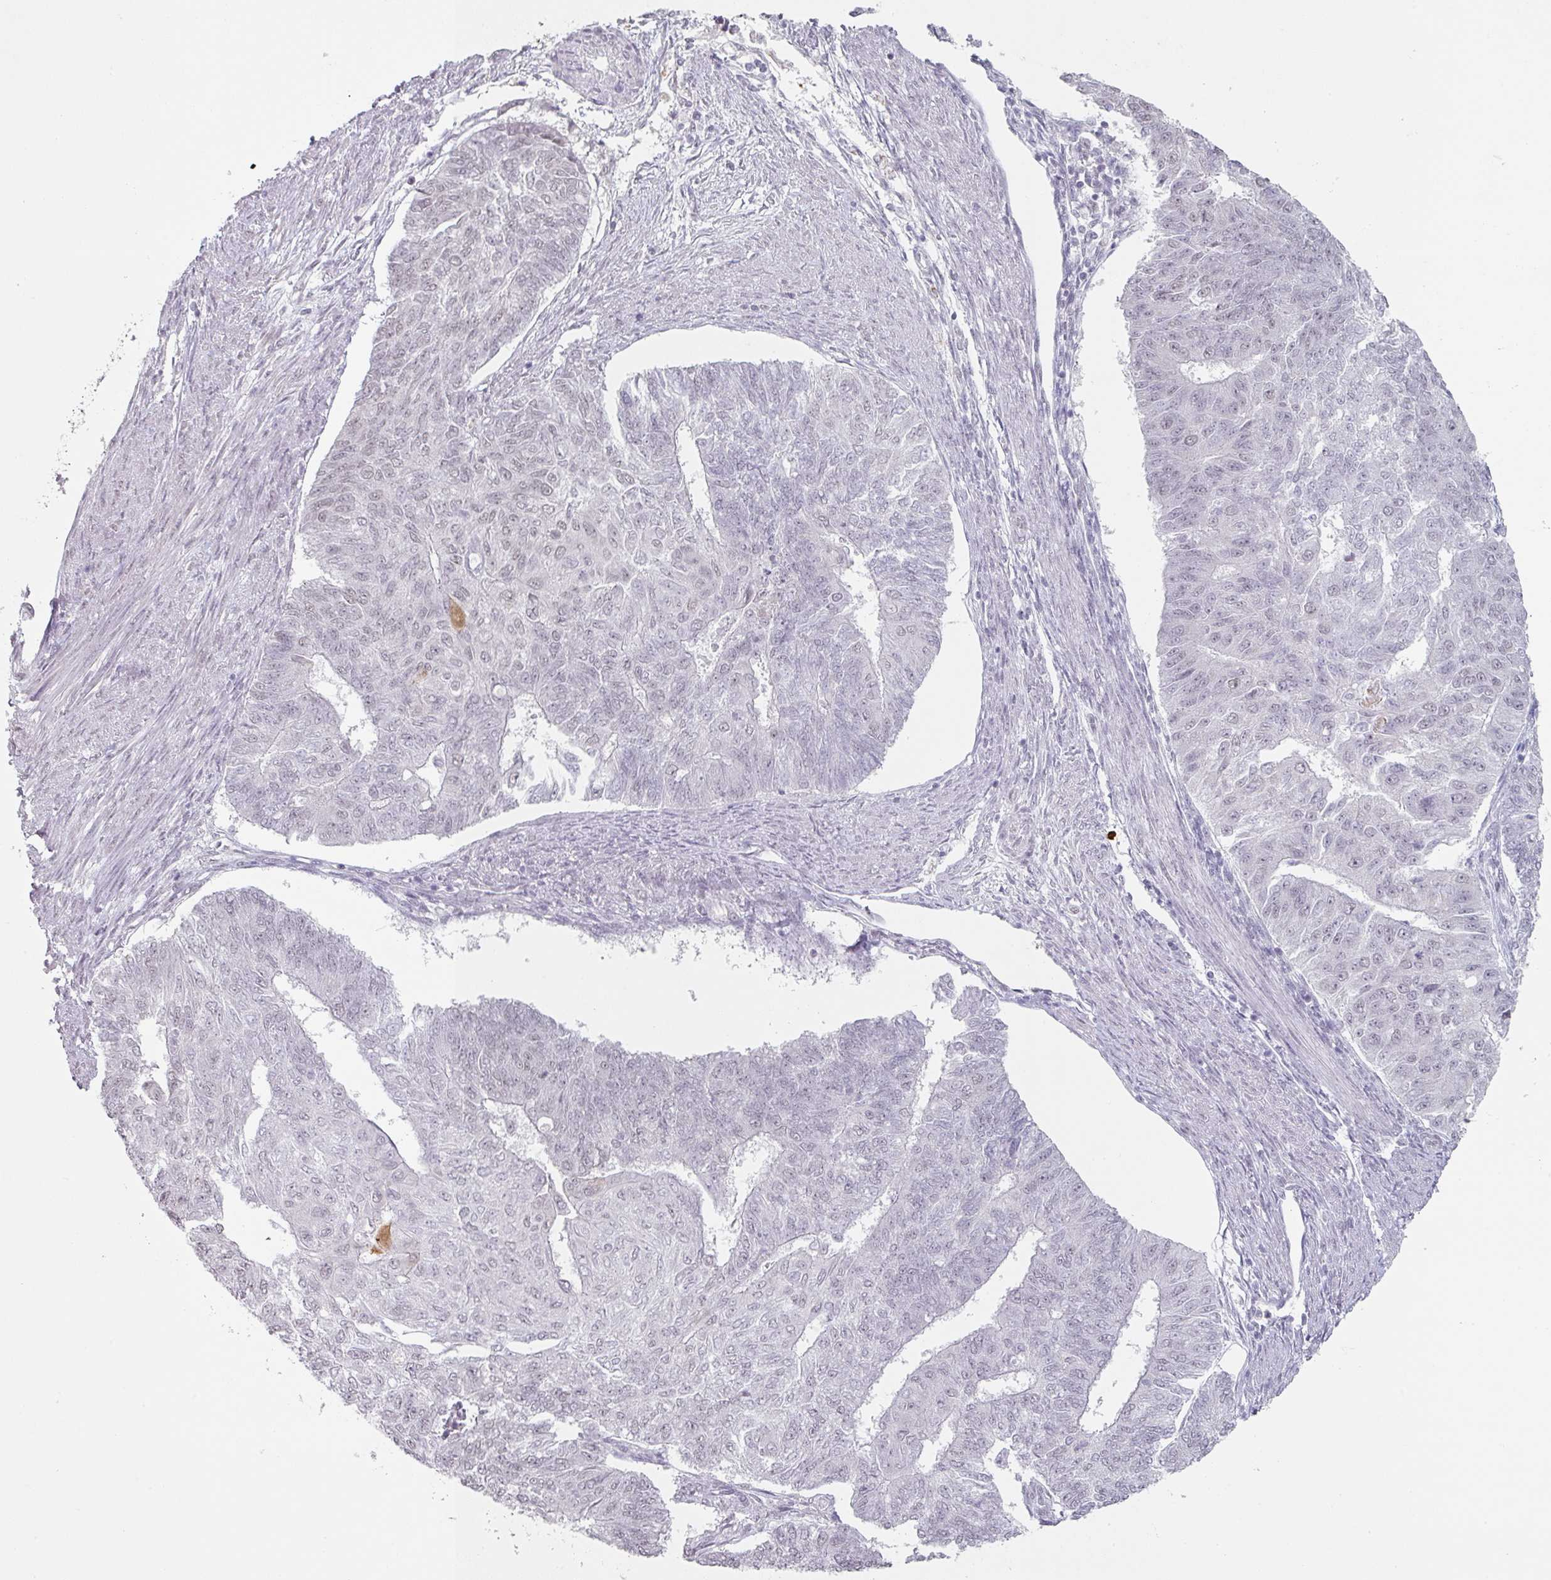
{"staining": {"intensity": "strong", "quantity": "<25%", "location": "cytoplasmic/membranous,nuclear"}, "tissue": "endometrial cancer", "cell_type": "Tumor cells", "image_type": "cancer", "snomed": [{"axis": "morphology", "description": "Adenocarcinoma, NOS"}, {"axis": "topography", "description": "Endometrium"}], "caption": "High-magnification brightfield microscopy of adenocarcinoma (endometrial) stained with DAB (3,3'-diaminobenzidine) (brown) and counterstained with hematoxylin (blue). tumor cells exhibit strong cytoplasmic/membranous and nuclear positivity is identified in about<25% of cells.", "gene": "SPRR1A", "patient": {"sex": "female", "age": 32}}